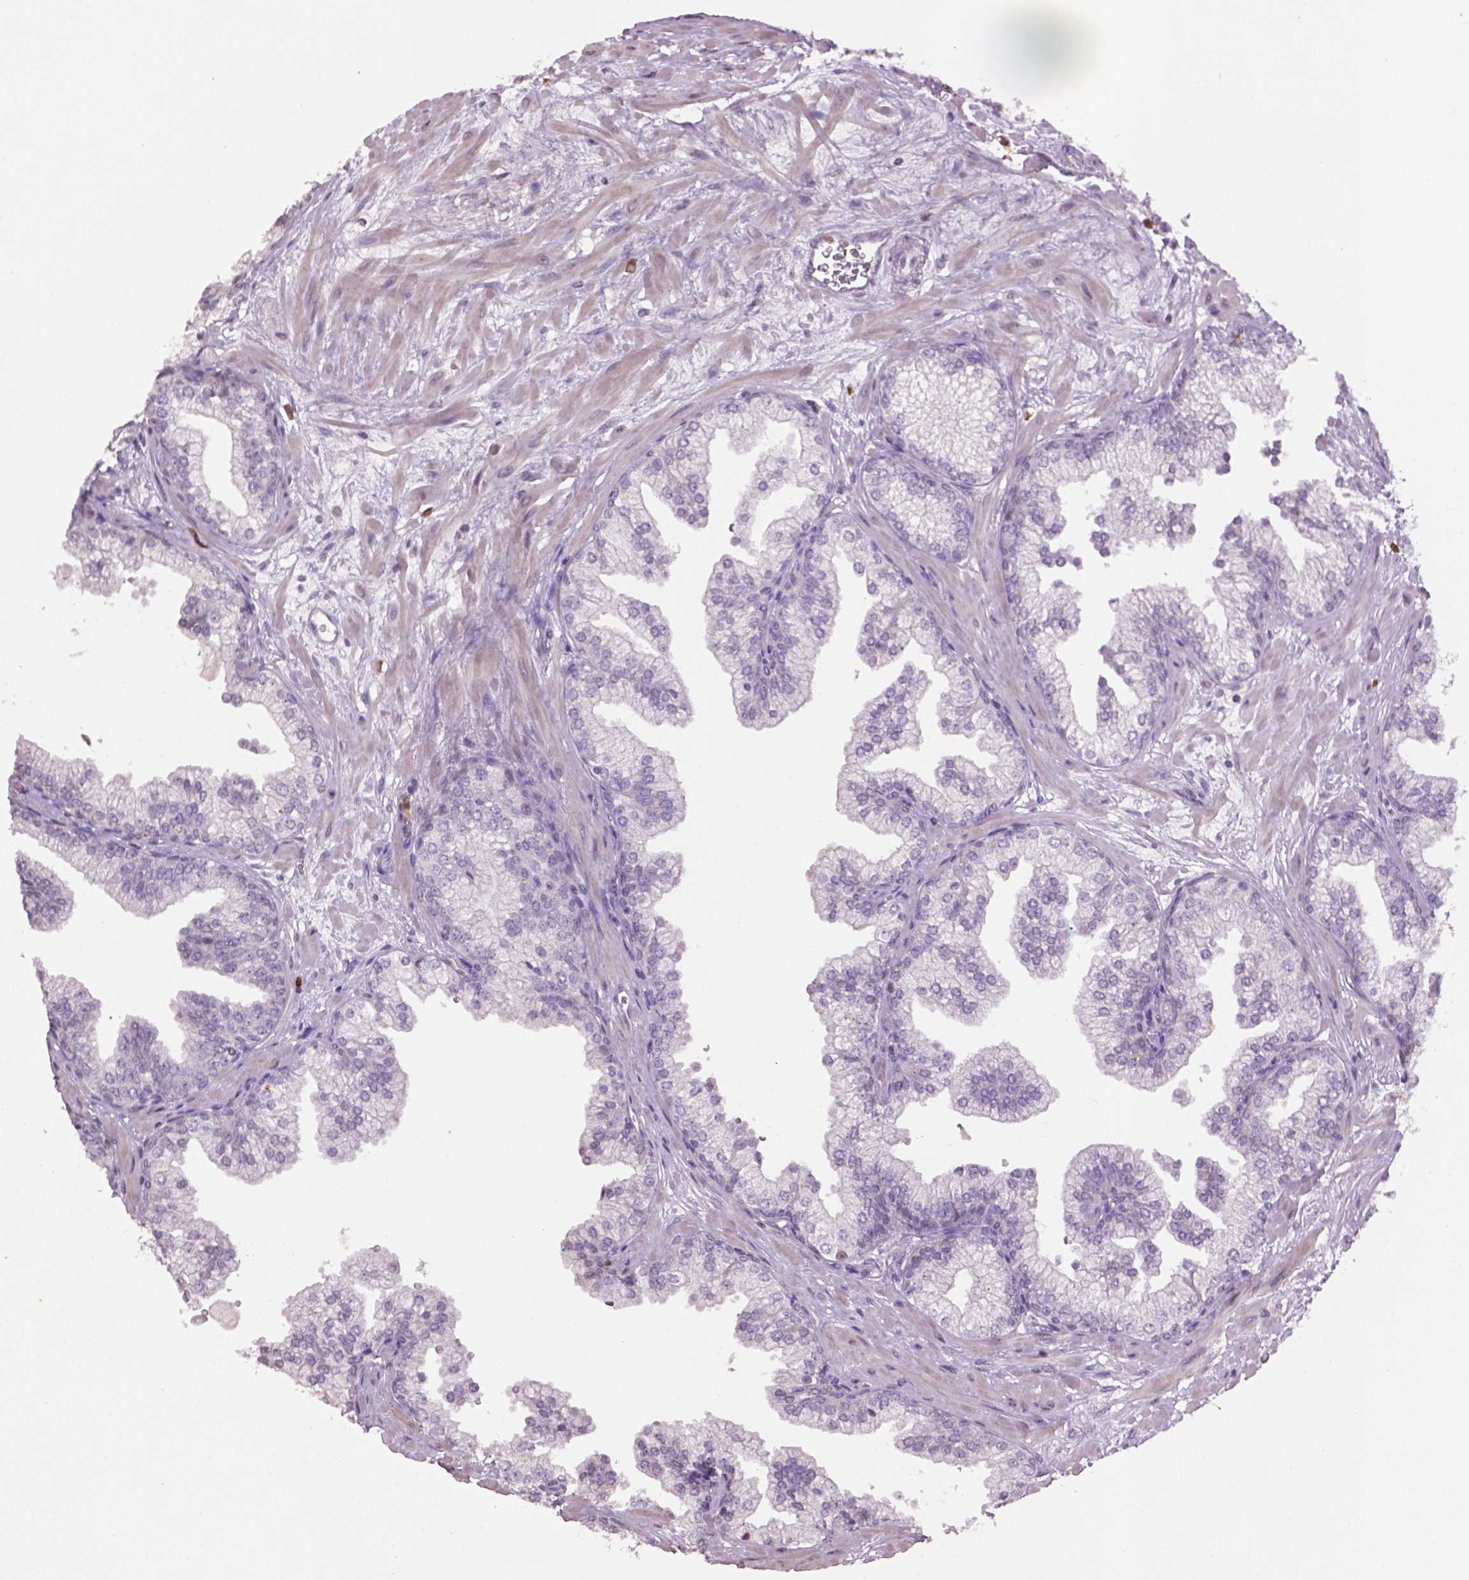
{"staining": {"intensity": "negative", "quantity": "none", "location": "none"}, "tissue": "prostate", "cell_type": "Glandular cells", "image_type": "normal", "snomed": [{"axis": "morphology", "description": "Normal tissue, NOS"}, {"axis": "topography", "description": "Prostate"}, {"axis": "topography", "description": "Peripheral nerve tissue"}], "caption": "Immunohistochemical staining of unremarkable prostate shows no significant positivity in glandular cells.", "gene": "NTNG2", "patient": {"sex": "male", "age": 61}}